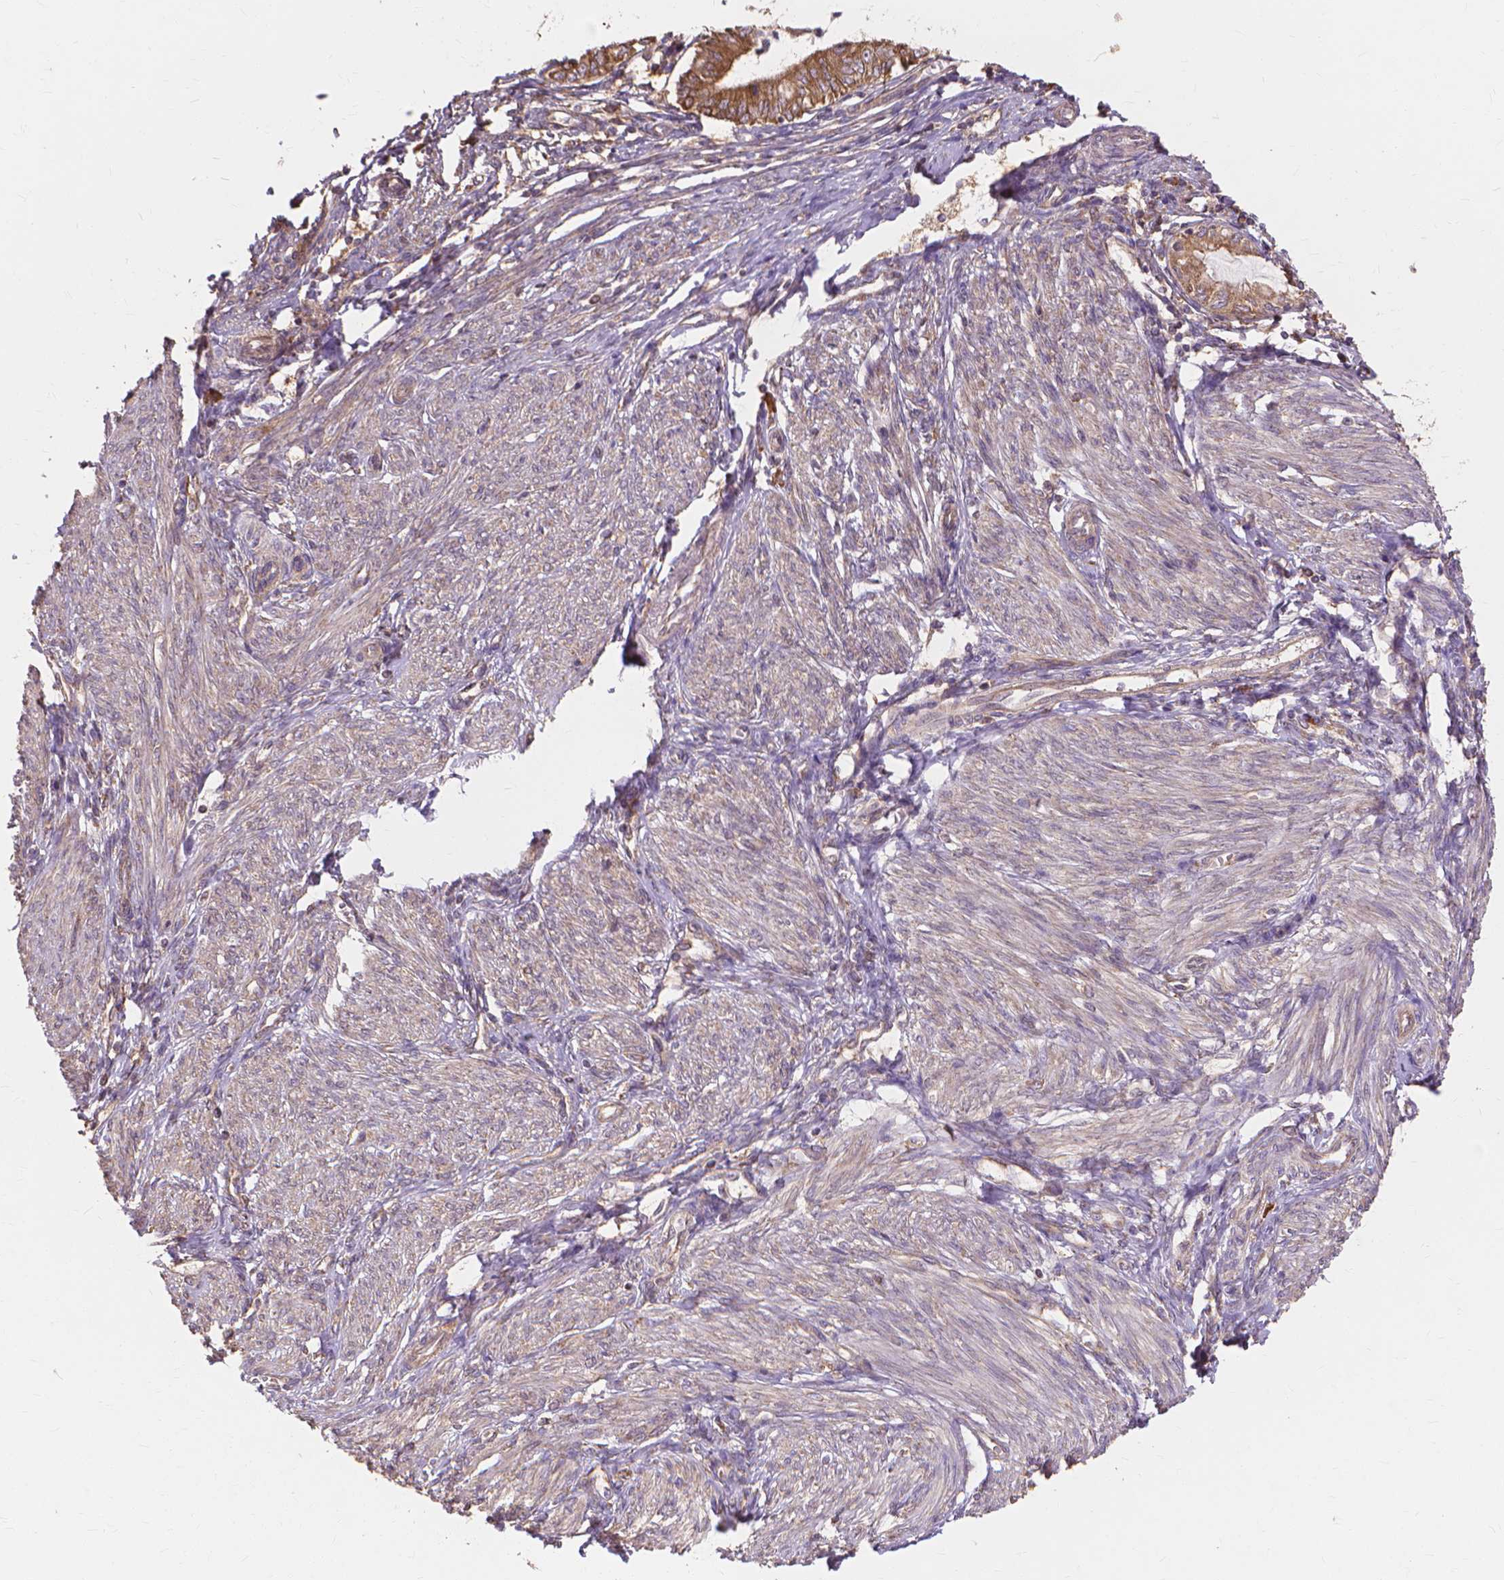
{"staining": {"intensity": "moderate", "quantity": ">75%", "location": "cytoplasmic/membranous"}, "tissue": "endometrial cancer", "cell_type": "Tumor cells", "image_type": "cancer", "snomed": [{"axis": "morphology", "description": "Adenocarcinoma, NOS"}, {"axis": "topography", "description": "Endometrium"}], "caption": "This micrograph exhibits immunohistochemistry staining of human adenocarcinoma (endometrial), with medium moderate cytoplasmic/membranous staining in about >75% of tumor cells.", "gene": "TAB2", "patient": {"sex": "female", "age": 68}}